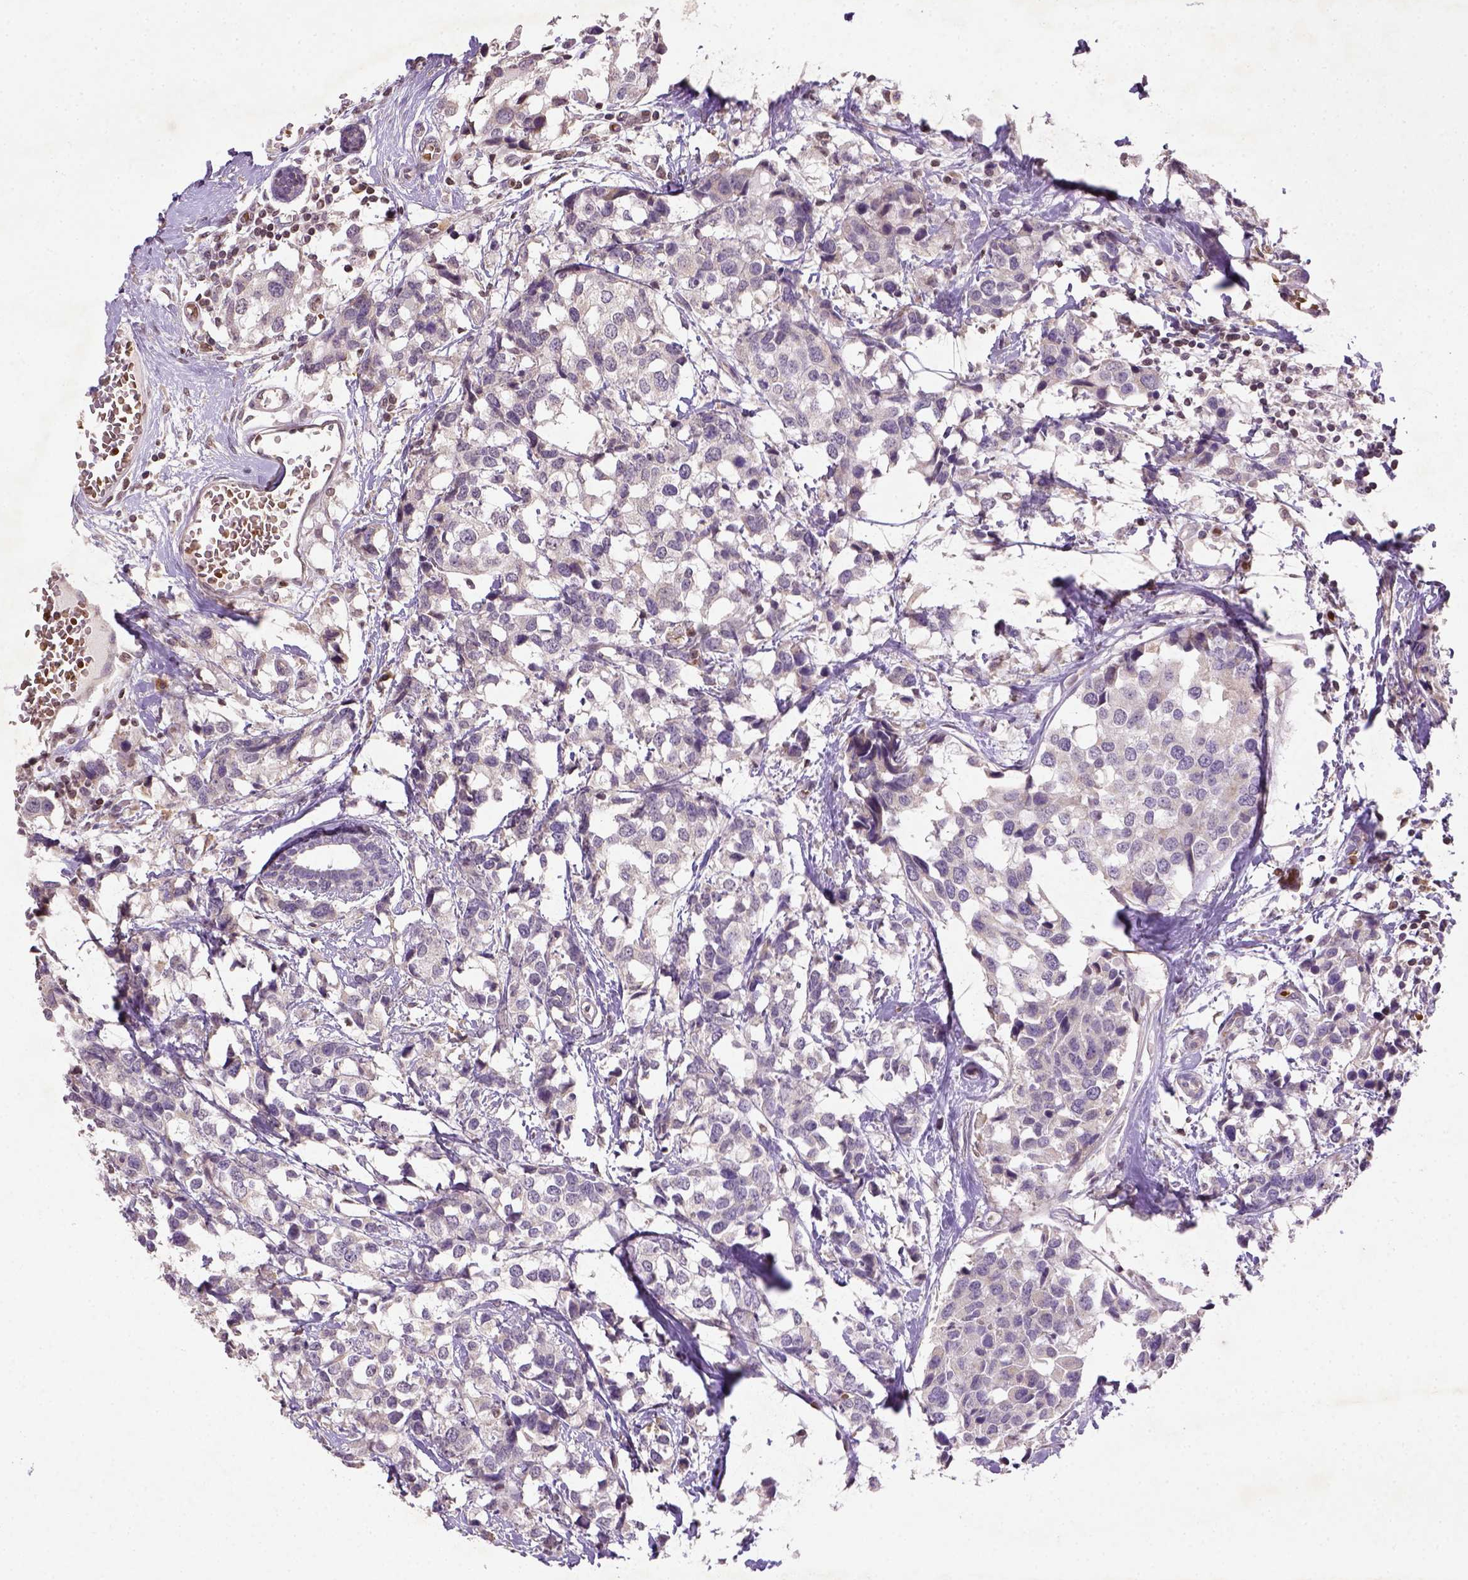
{"staining": {"intensity": "negative", "quantity": "none", "location": "none"}, "tissue": "breast cancer", "cell_type": "Tumor cells", "image_type": "cancer", "snomed": [{"axis": "morphology", "description": "Lobular carcinoma"}, {"axis": "topography", "description": "Breast"}], "caption": "Protein analysis of breast lobular carcinoma exhibits no significant staining in tumor cells.", "gene": "NUDT3", "patient": {"sex": "female", "age": 59}}